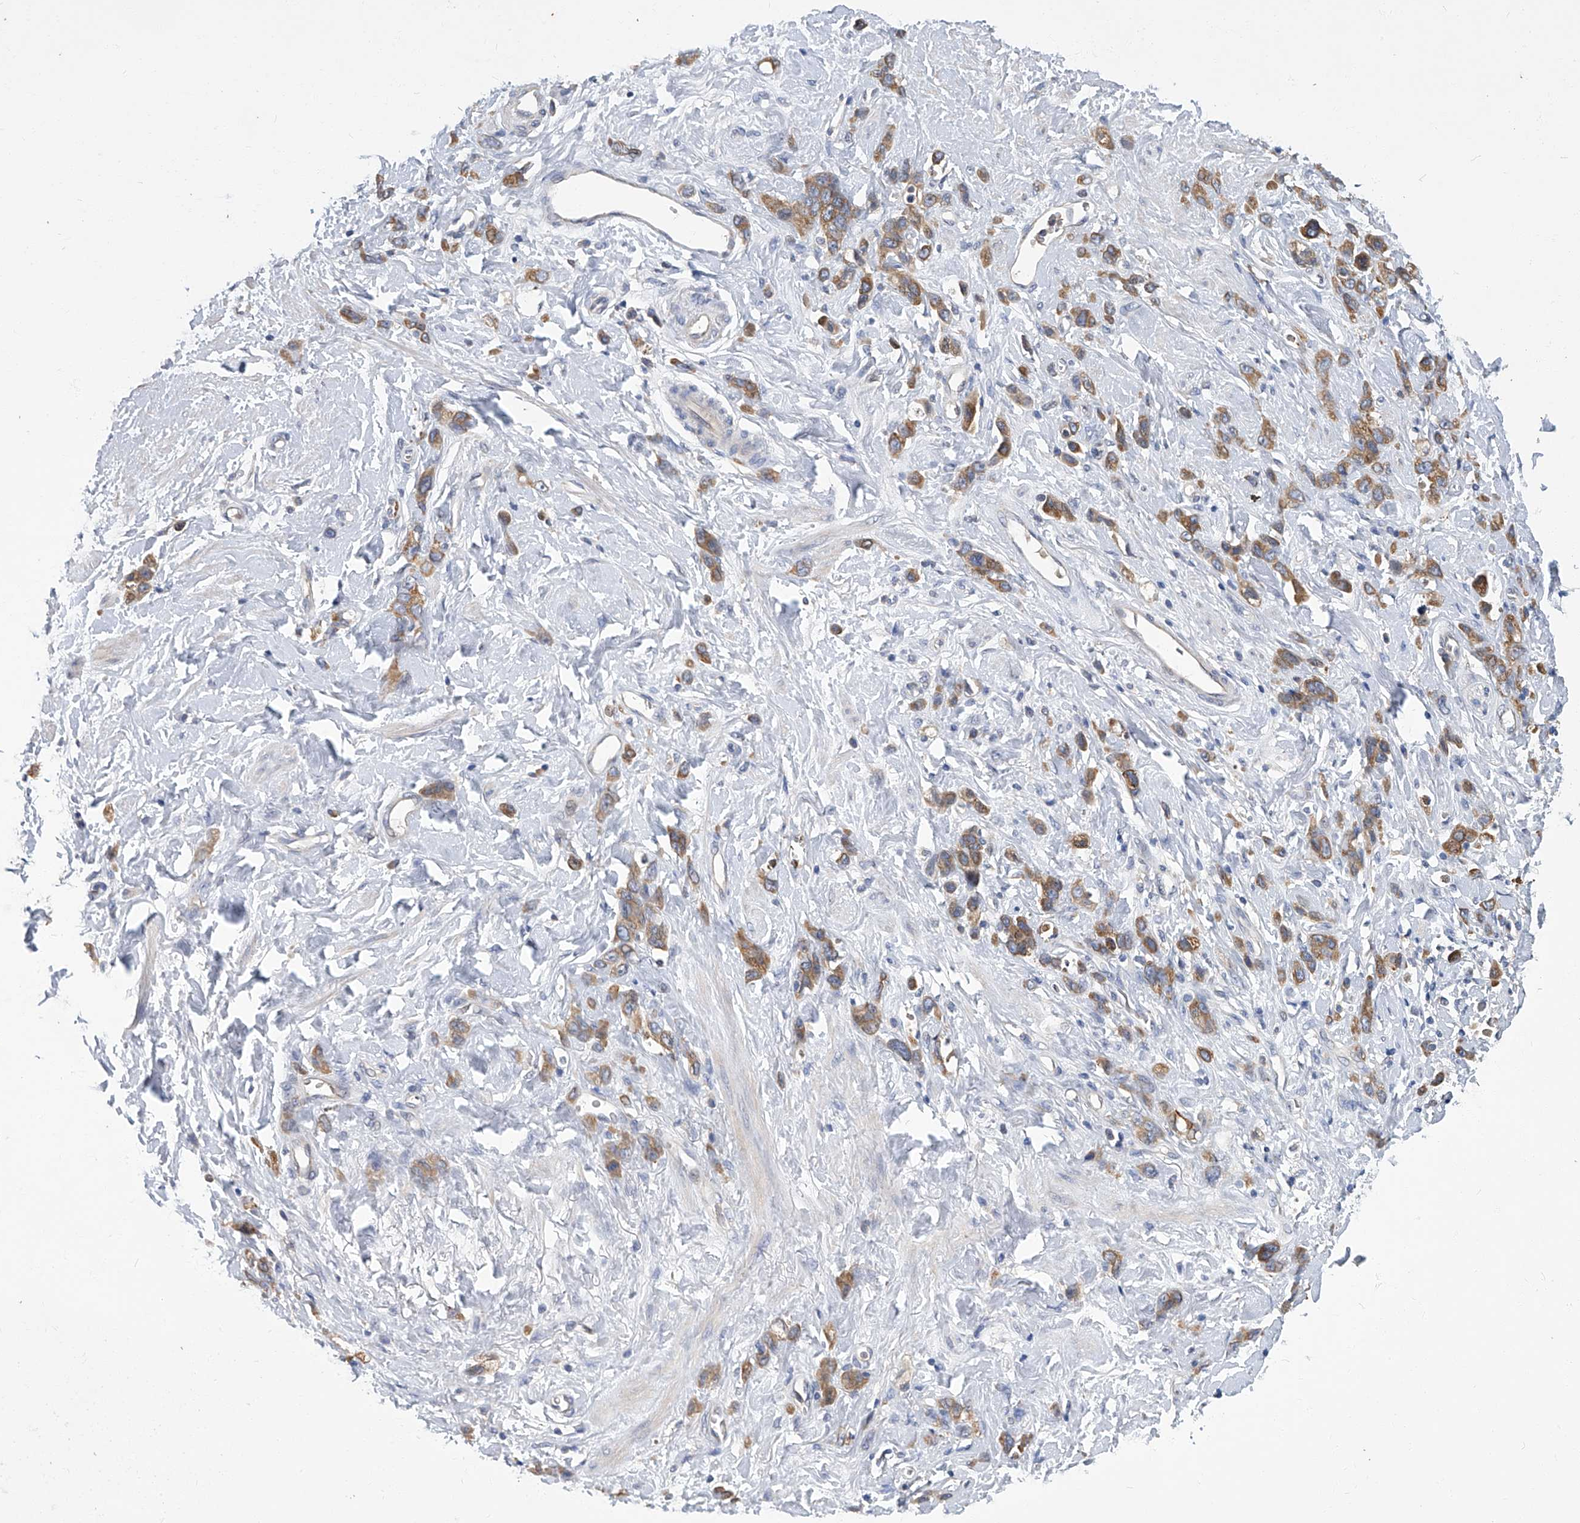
{"staining": {"intensity": "moderate", "quantity": ">75%", "location": "cytoplasmic/membranous"}, "tissue": "stomach cancer", "cell_type": "Tumor cells", "image_type": "cancer", "snomed": [{"axis": "morphology", "description": "Normal tissue, NOS"}, {"axis": "morphology", "description": "Adenocarcinoma, NOS"}, {"axis": "topography", "description": "Stomach"}], "caption": "Human stomach cancer (adenocarcinoma) stained with a brown dye reveals moderate cytoplasmic/membranous positive staining in about >75% of tumor cells.", "gene": "TGFBR1", "patient": {"sex": "male", "age": 82}}